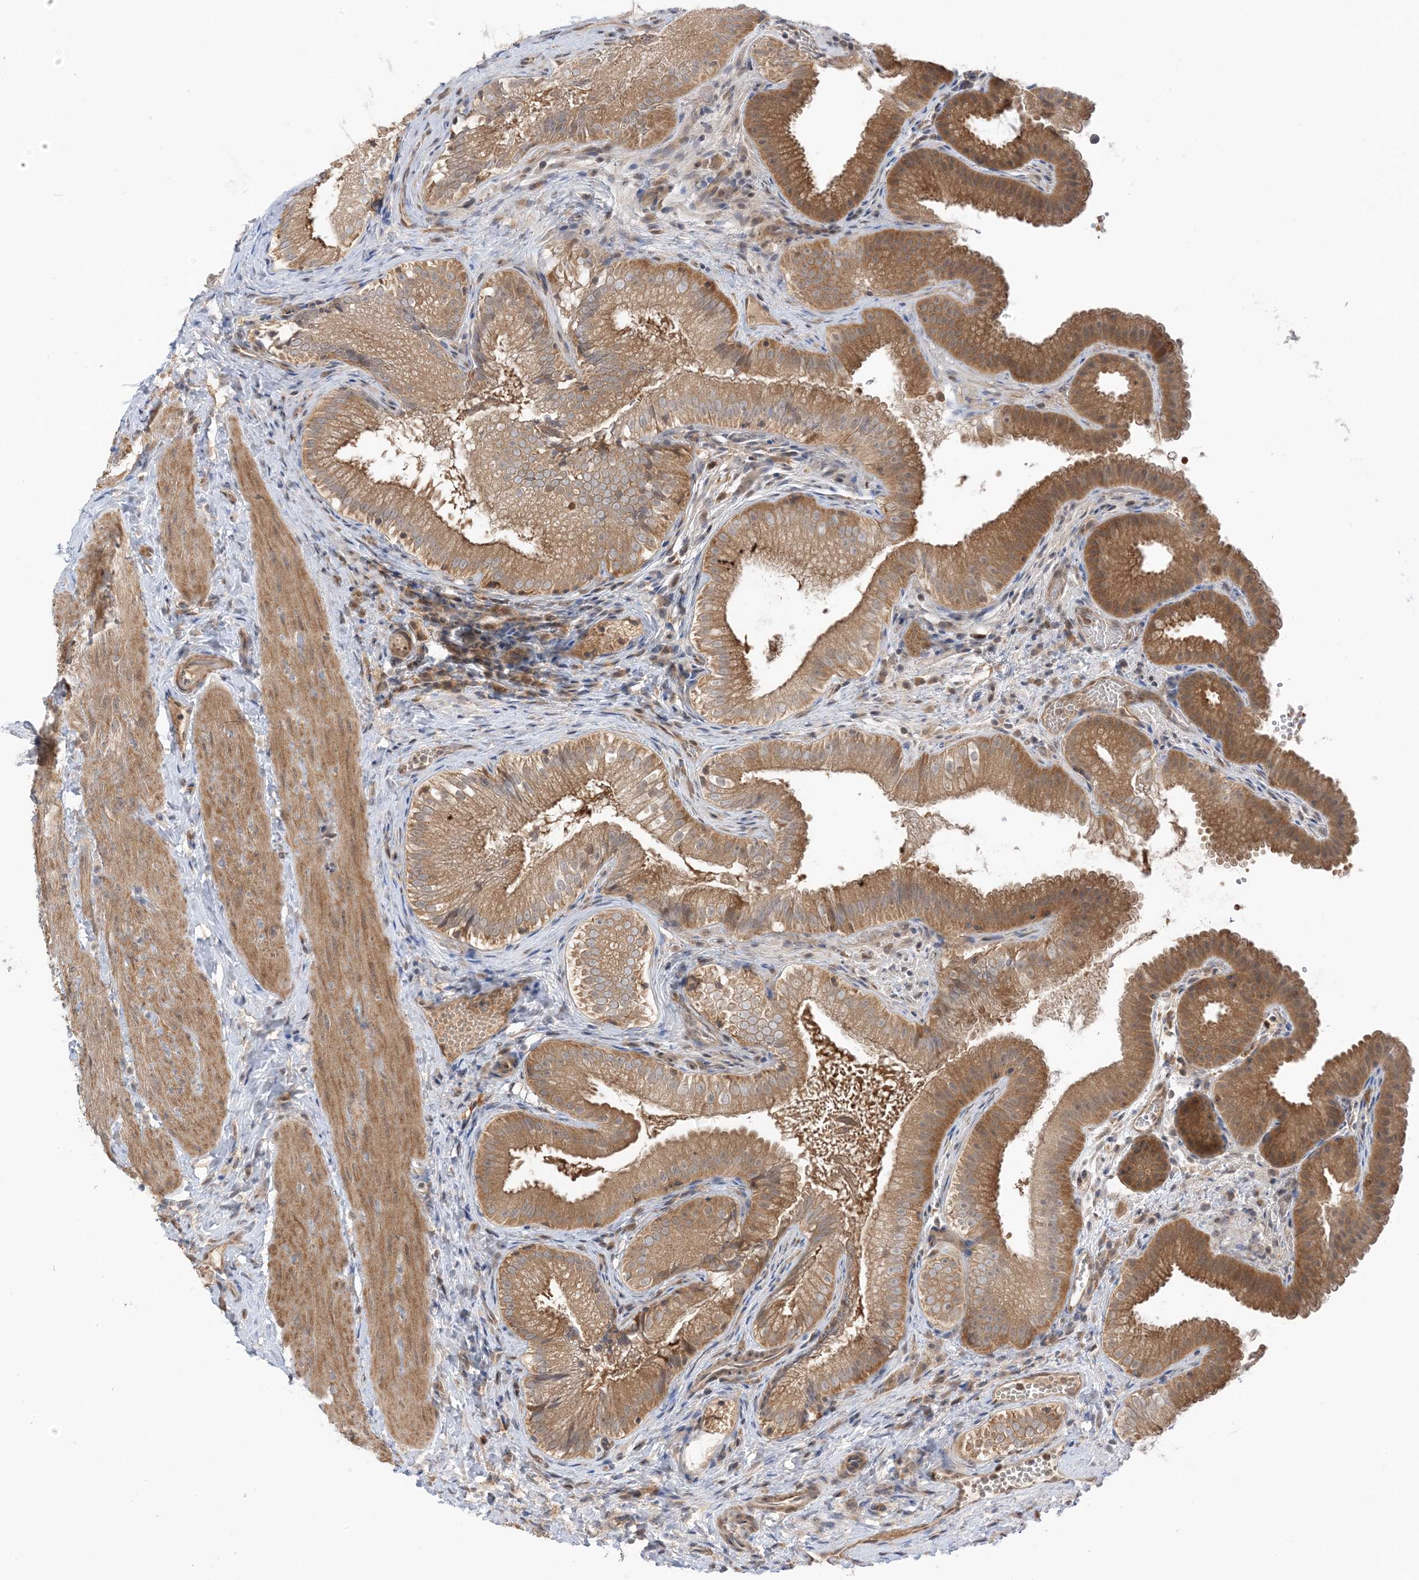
{"staining": {"intensity": "moderate", "quantity": ">75%", "location": "cytoplasmic/membranous"}, "tissue": "gallbladder", "cell_type": "Glandular cells", "image_type": "normal", "snomed": [{"axis": "morphology", "description": "Normal tissue, NOS"}, {"axis": "topography", "description": "Gallbladder"}], "caption": "A high-resolution photomicrograph shows immunohistochemistry (IHC) staining of unremarkable gallbladder, which shows moderate cytoplasmic/membranous positivity in approximately >75% of glandular cells. The protein of interest is stained brown, and the nuclei are stained in blue (DAB (3,3'-diaminobenzidine) IHC with brightfield microscopy, high magnification).", "gene": "WDR26", "patient": {"sex": "female", "age": 30}}